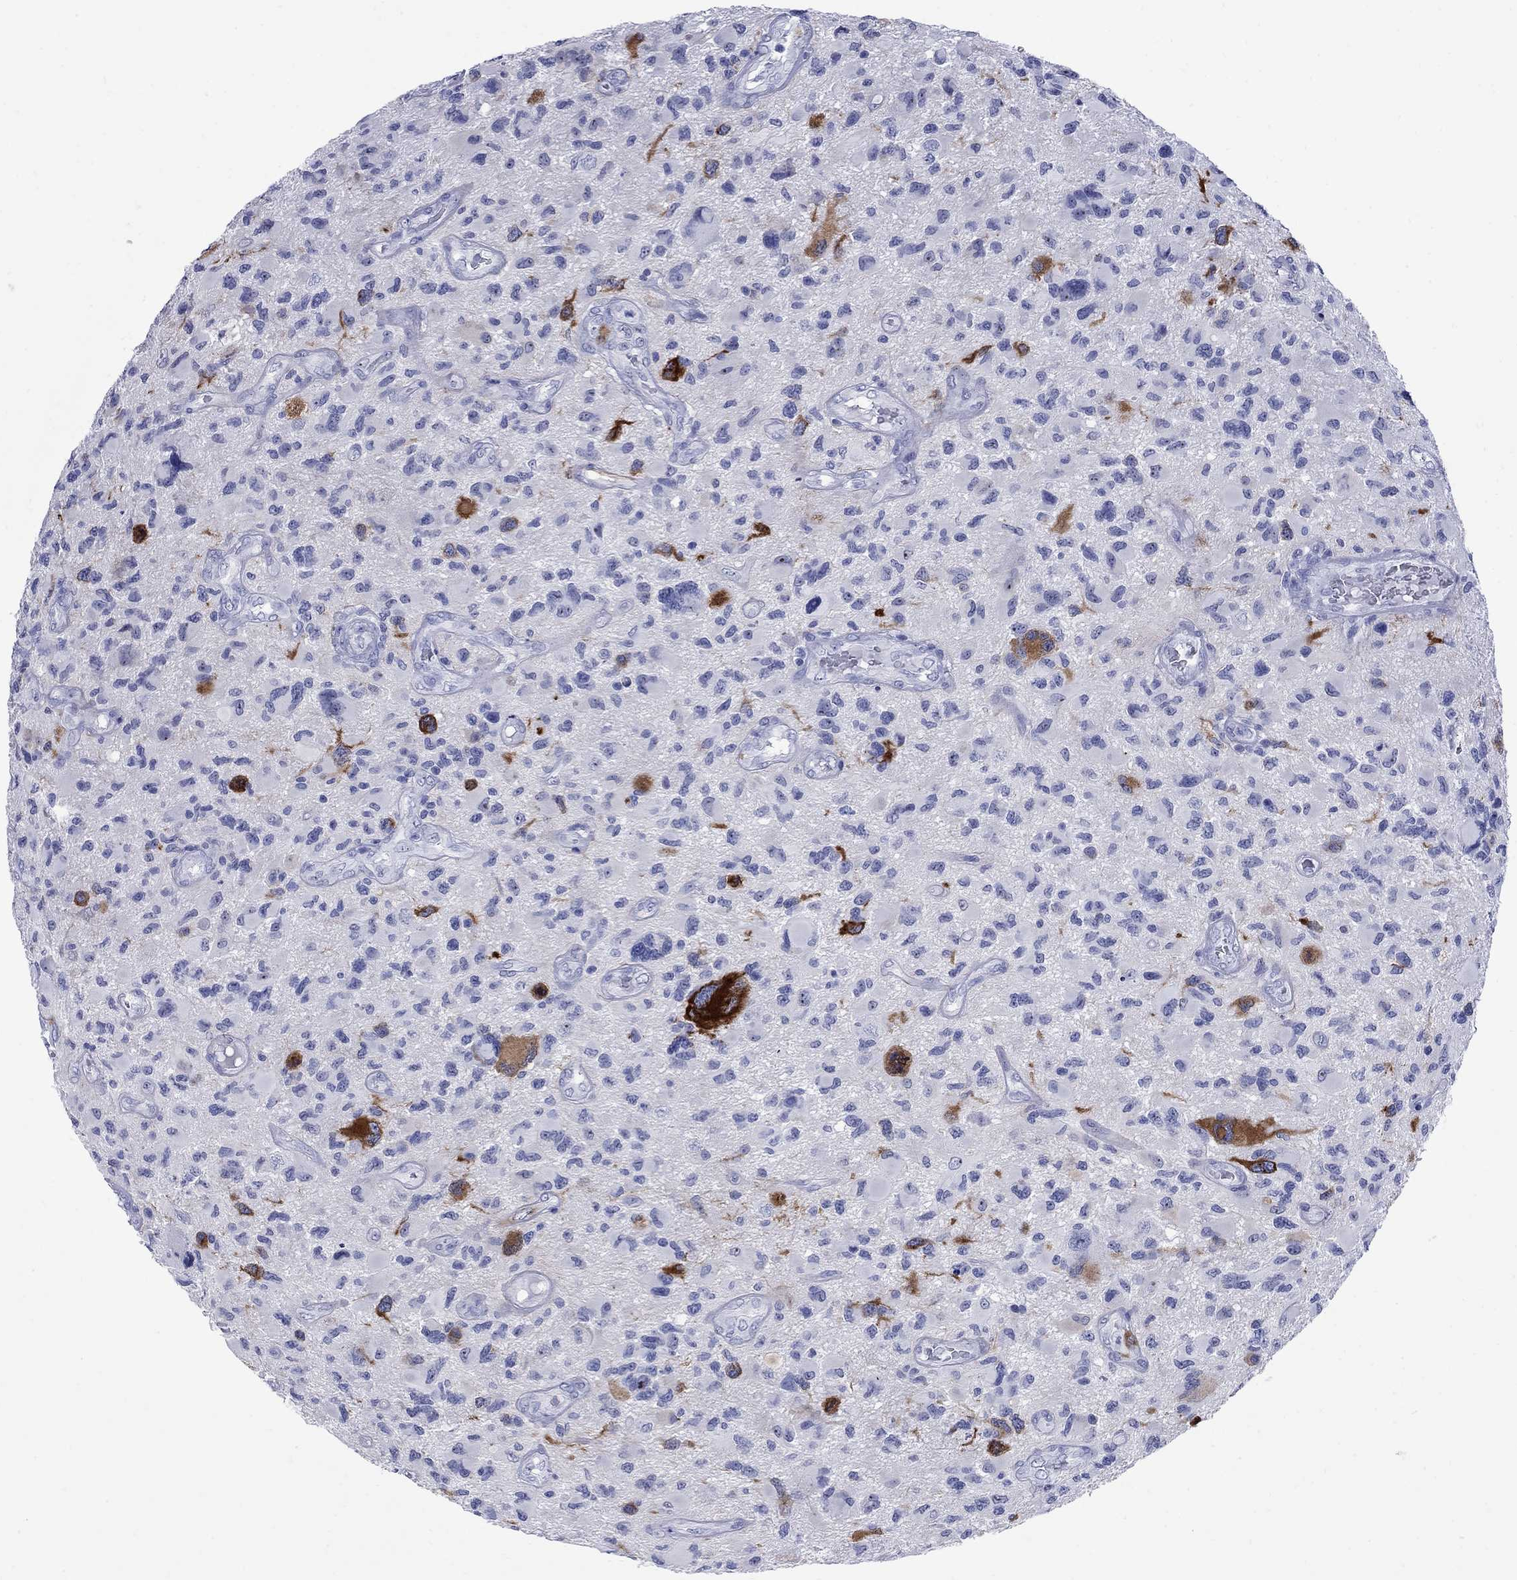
{"staining": {"intensity": "strong", "quantity": "<25%", "location": "cytoplasmic/membranous"}, "tissue": "glioma", "cell_type": "Tumor cells", "image_type": "cancer", "snomed": [{"axis": "morphology", "description": "Glioma, malignant, NOS"}, {"axis": "morphology", "description": "Glioma, malignant, High grade"}, {"axis": "topography", "description": "Brain"}], "caption": "Malignant glioma (high-grade) stained with immunohistochemistry shows strong cytoplasmic/membranous staining in approximately <25% of tumor cells.", "gene": "TACC3", "patient": {"sex": "female", "age": 71}}